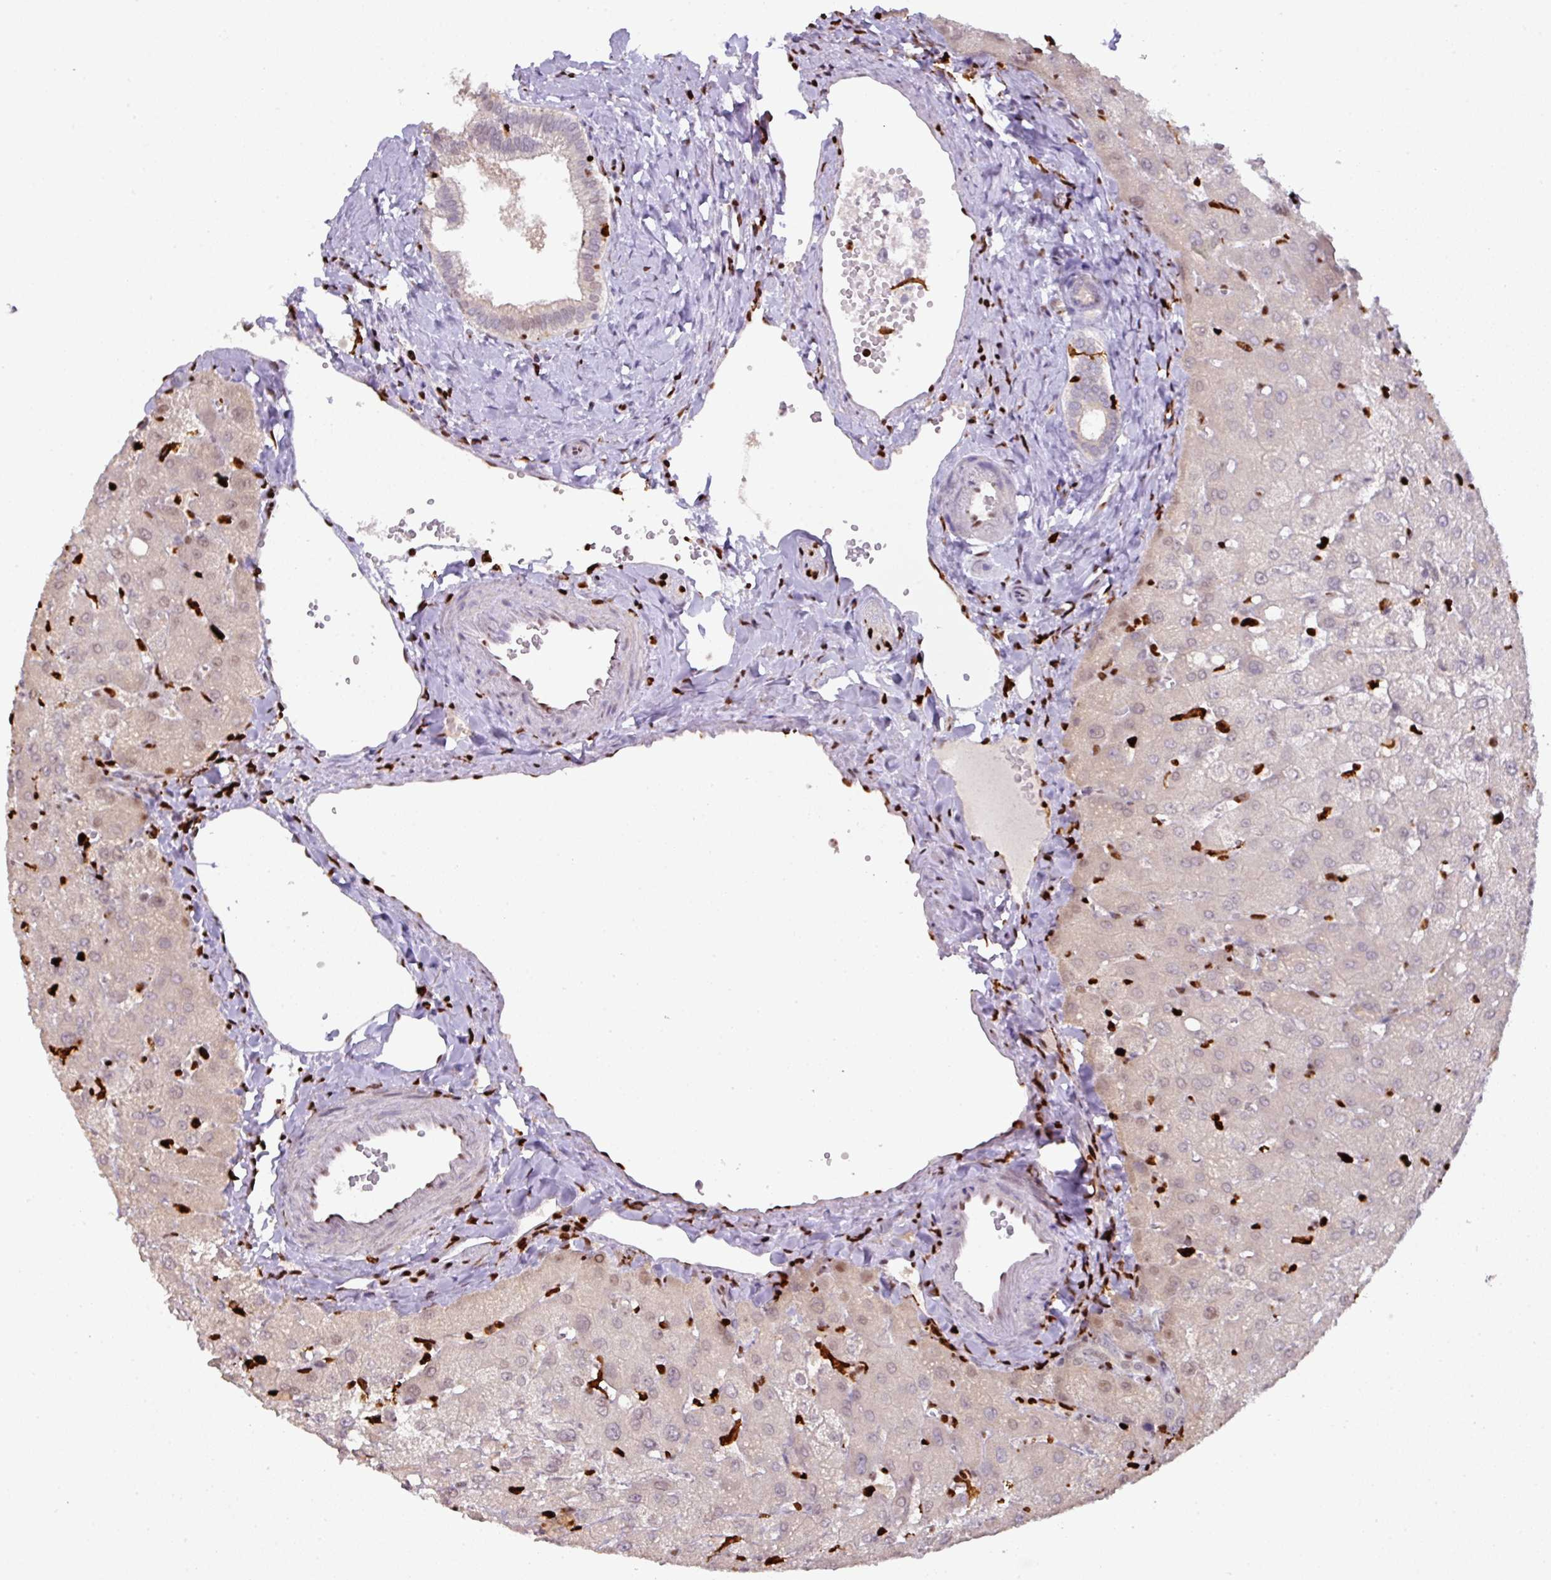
{"staining": {"intensity": "negative", "quantity": "none", "location": "none"}, "tissue": "liver", "cell_type": "Cholangiocytes", "image_type": "normal", "snomed": [{"axis": "morphology", "description": "Normal tissue, NOS"}, {"axis": "topography", "description": "Liver"}], "caption": "Human liver stained for a protein using immunohistochemistry (IHC) displays no expression in cholangiocytes.", "gene": "SAMHD1", "patient": {"sex": "female", "age": 54}}